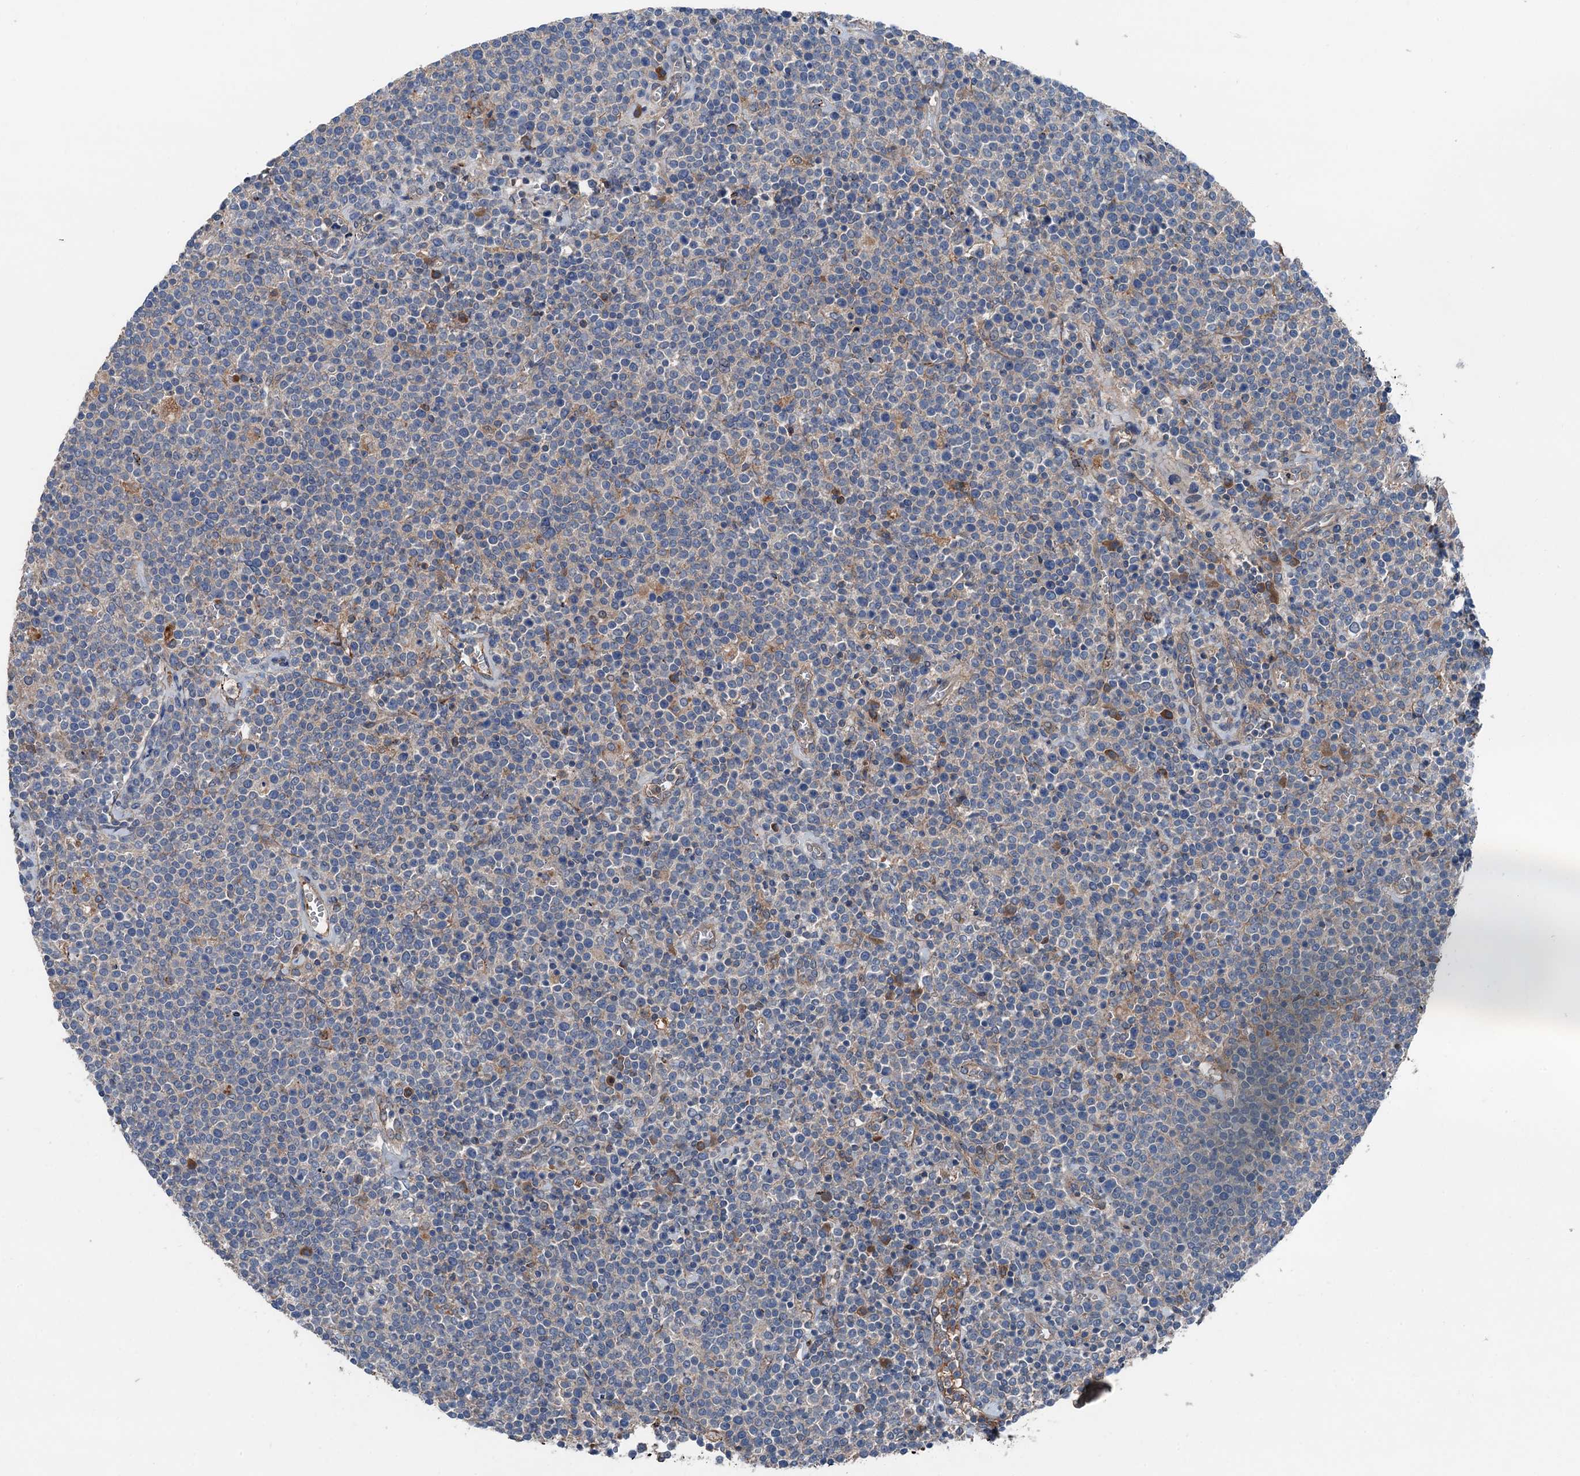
{"staining": {"intensity": "negative", "quantity": "none", "location": "none"}, "tissue": "lymphoma", "cell_type": "Tumor cells", "image_type": "cancer", "snomed": [{"axis": "morphology", "description": "Malignant lymphoma, non-Hodgkin's type, High grade"}, {"axis": "topography", "description": "Lymph node"}], "caption": "Image shows no significant protein expression in tumor cells of lymphoma.", "gene": "SLC2A10", "patient": {"sex": "male", "age": 61}}